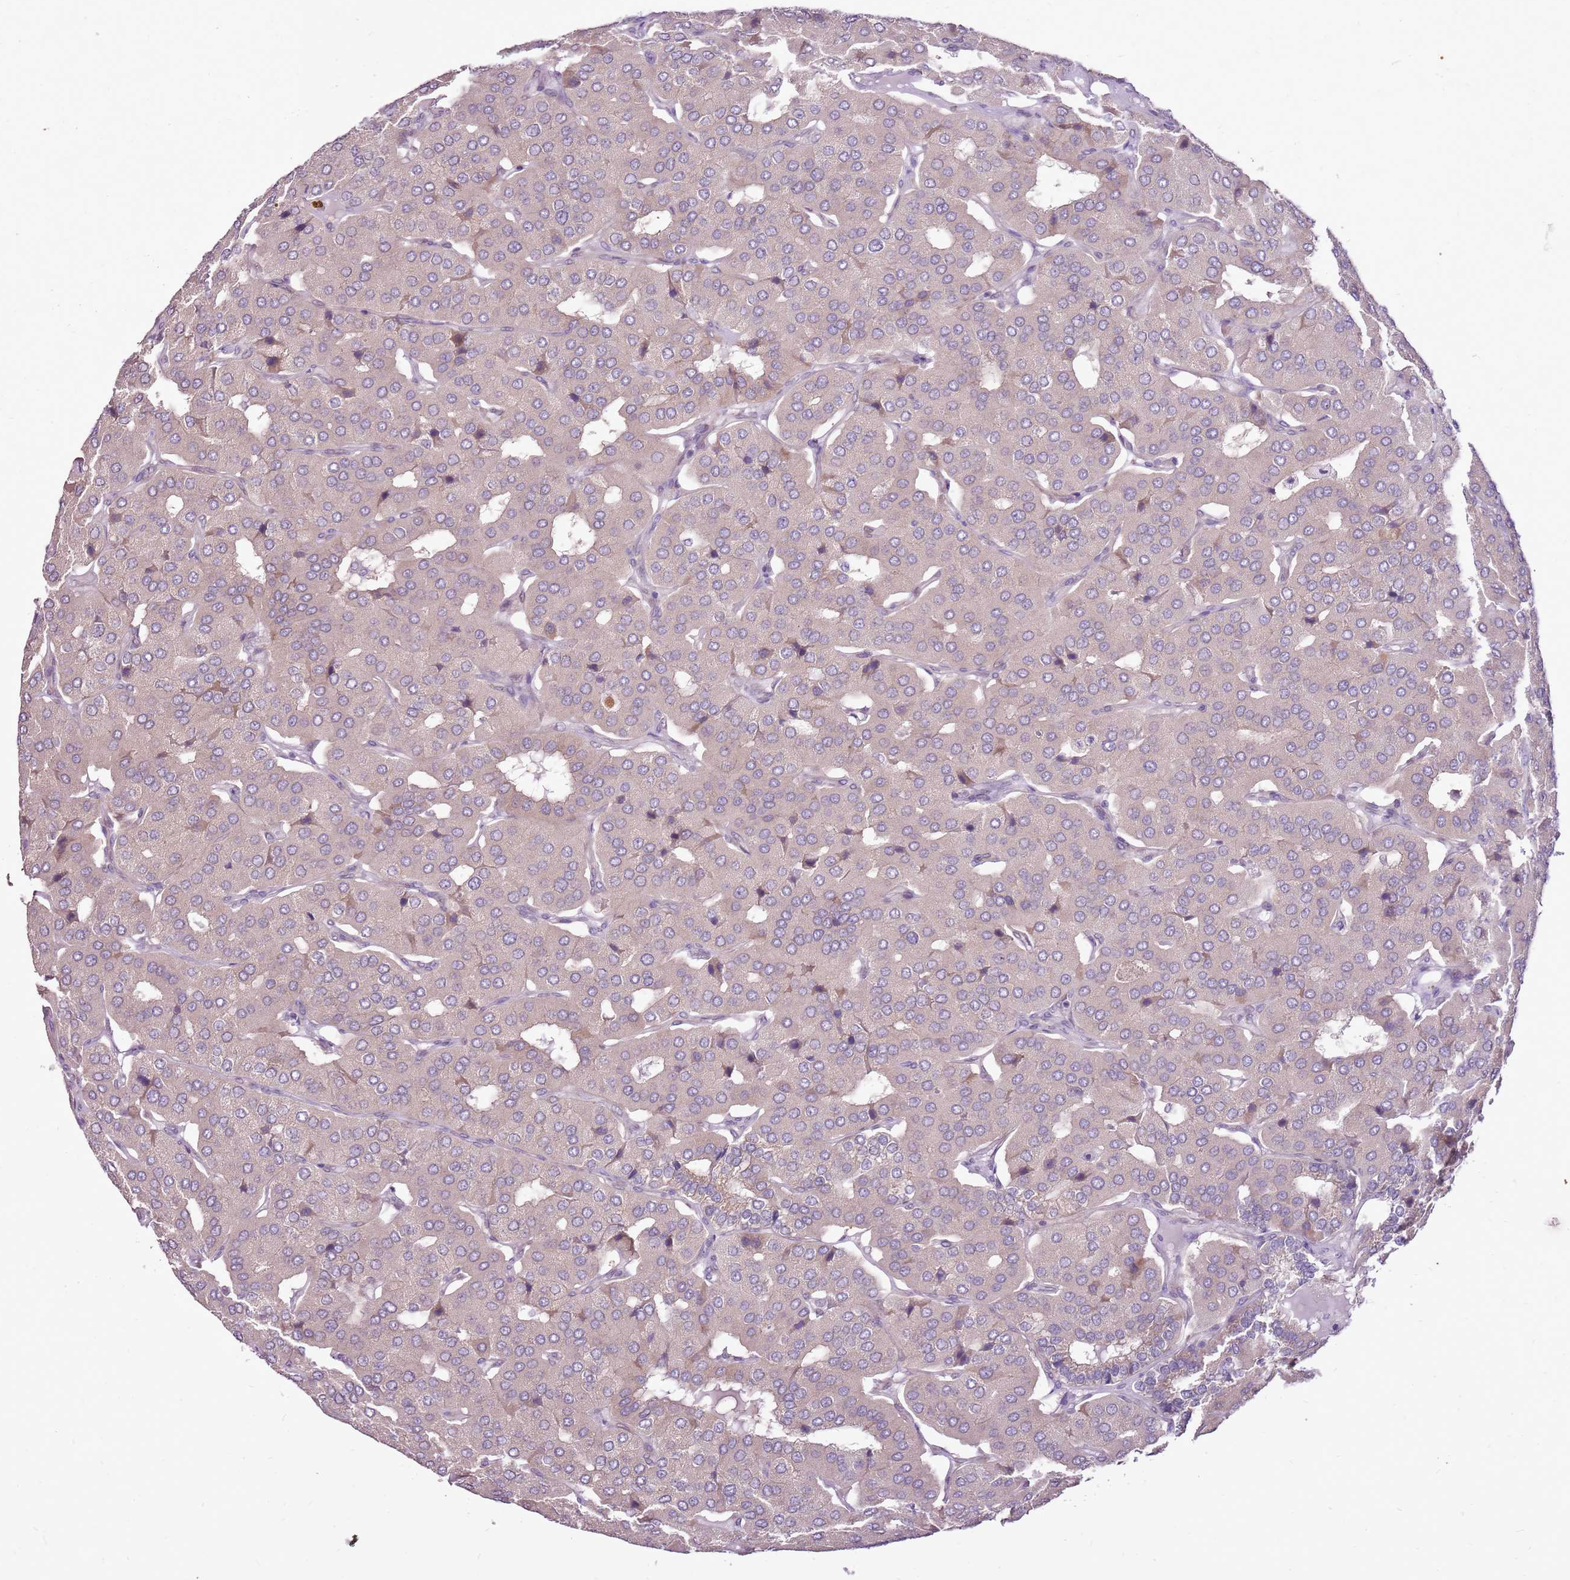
{"staining": {"intensity": "negative", "quantity": "none", "location": "none"}, "tissue": "parathyroid gland", "cell_type": "Glandular cells", "image_type": "normal", "snomed": [{"axis": "morphology", "description": "Normal tissue, NOS"}, {"axis": "morphology", "description": "Adenoma, NOS"}, {"axis": "topography", "description": "Parathyroid gland"}], "caption": "Micrograph shows no significant protein staining in glandular cells of normal parathyroid gland.", "gene": "UGGT2", "patient": {"sex": "female", "age": 86}}